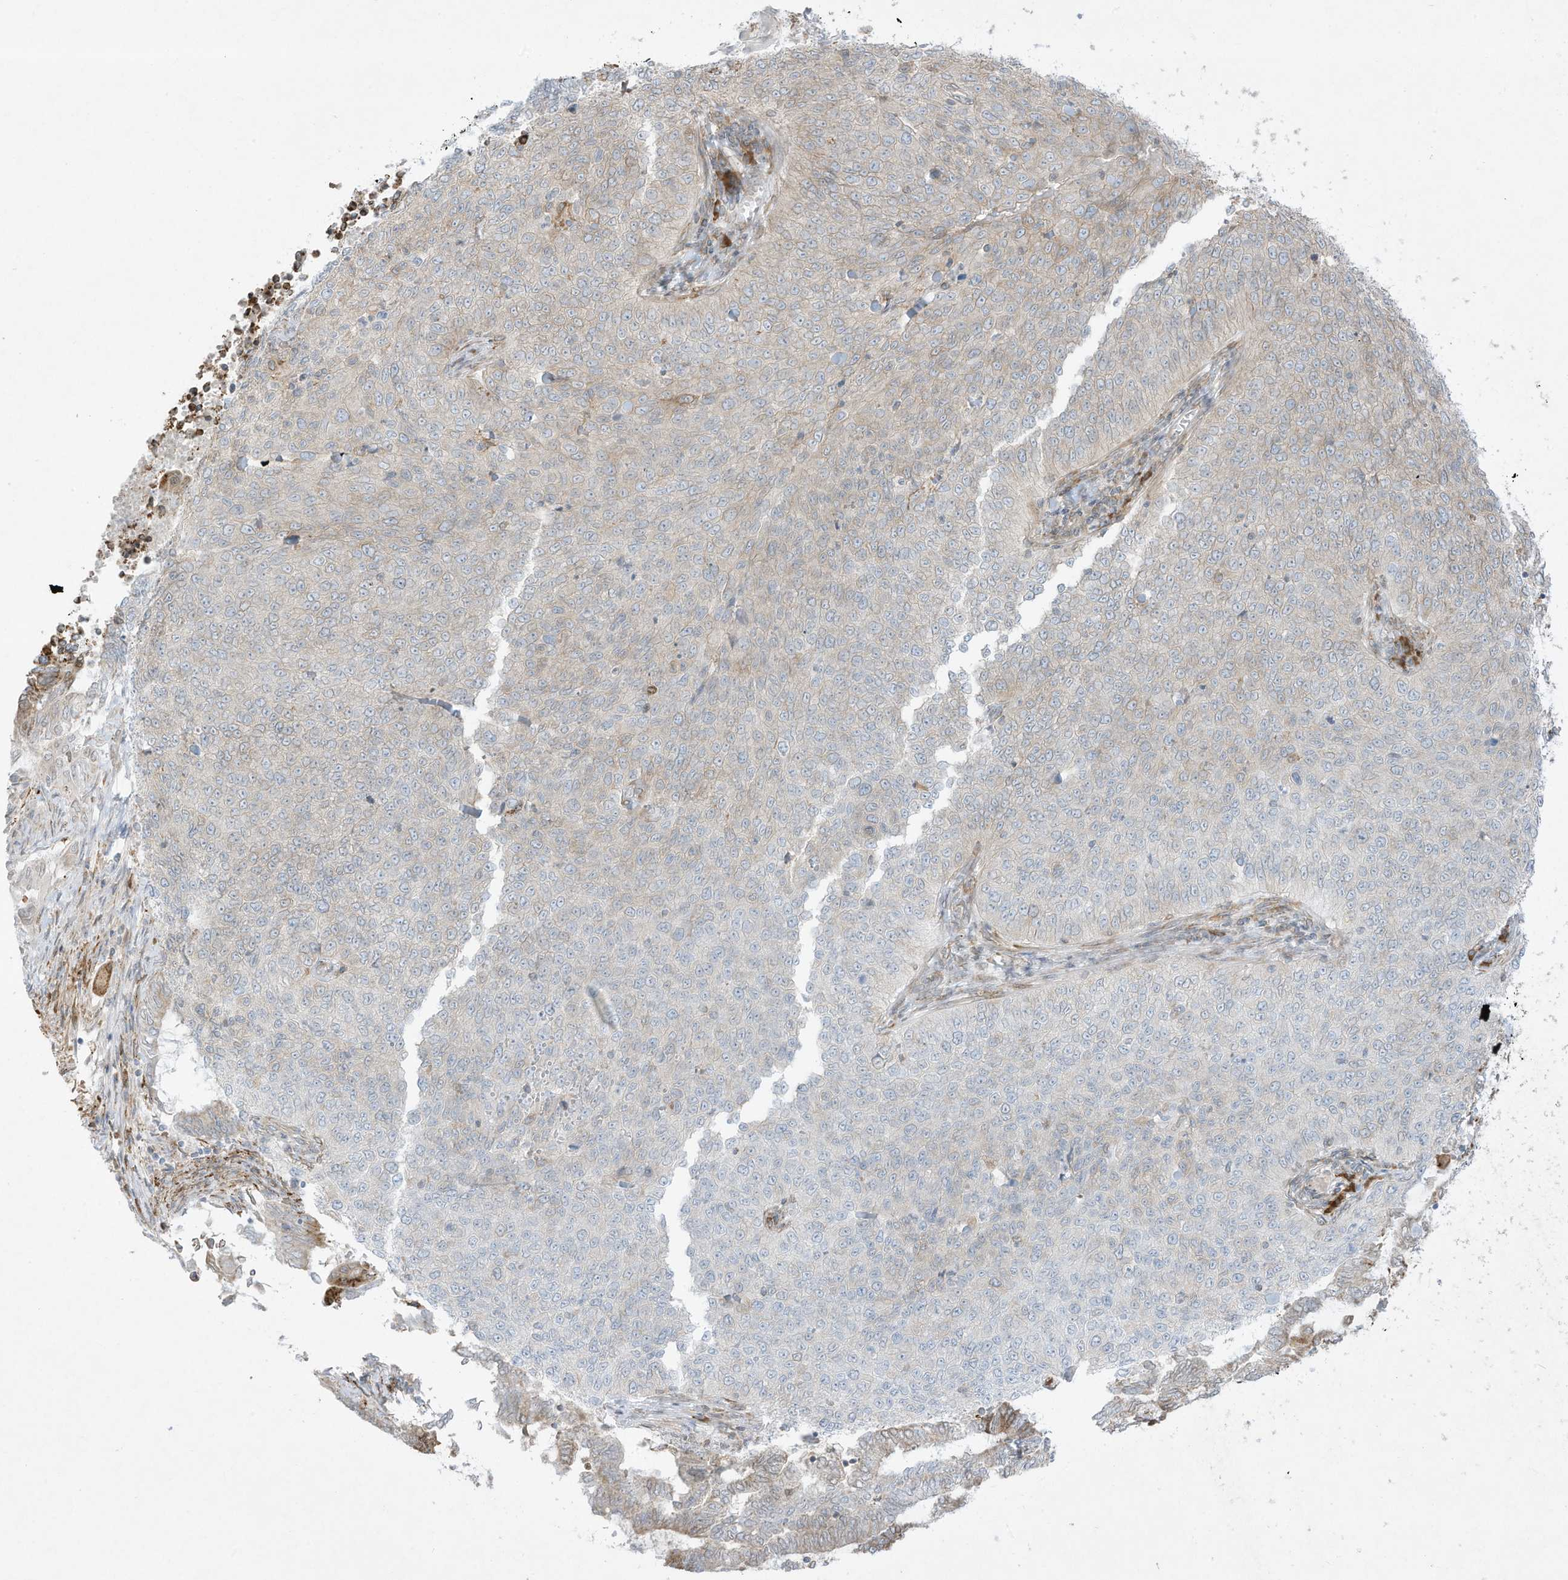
{"staining": {"intensity": "negative", "quantity": "none", "location": "none"}, "tissue": "cervical cancer", "cell_type": "Tumor cells", "image_type": "cancer", "snomed": [{"axis": "morphology", "description": "Squamous cell carcinoma, NOS"}, {"axis": "topography", "description": "Cervix"}], "caption": "Immunohistochemistry (IHC) micrograph of human cervical squamous cell carcinoma stained for a protein (brown), which reveals no positivity in tumor cells.", "gene": "PTK6", "patient": {"sex": "female", "age": 35}}